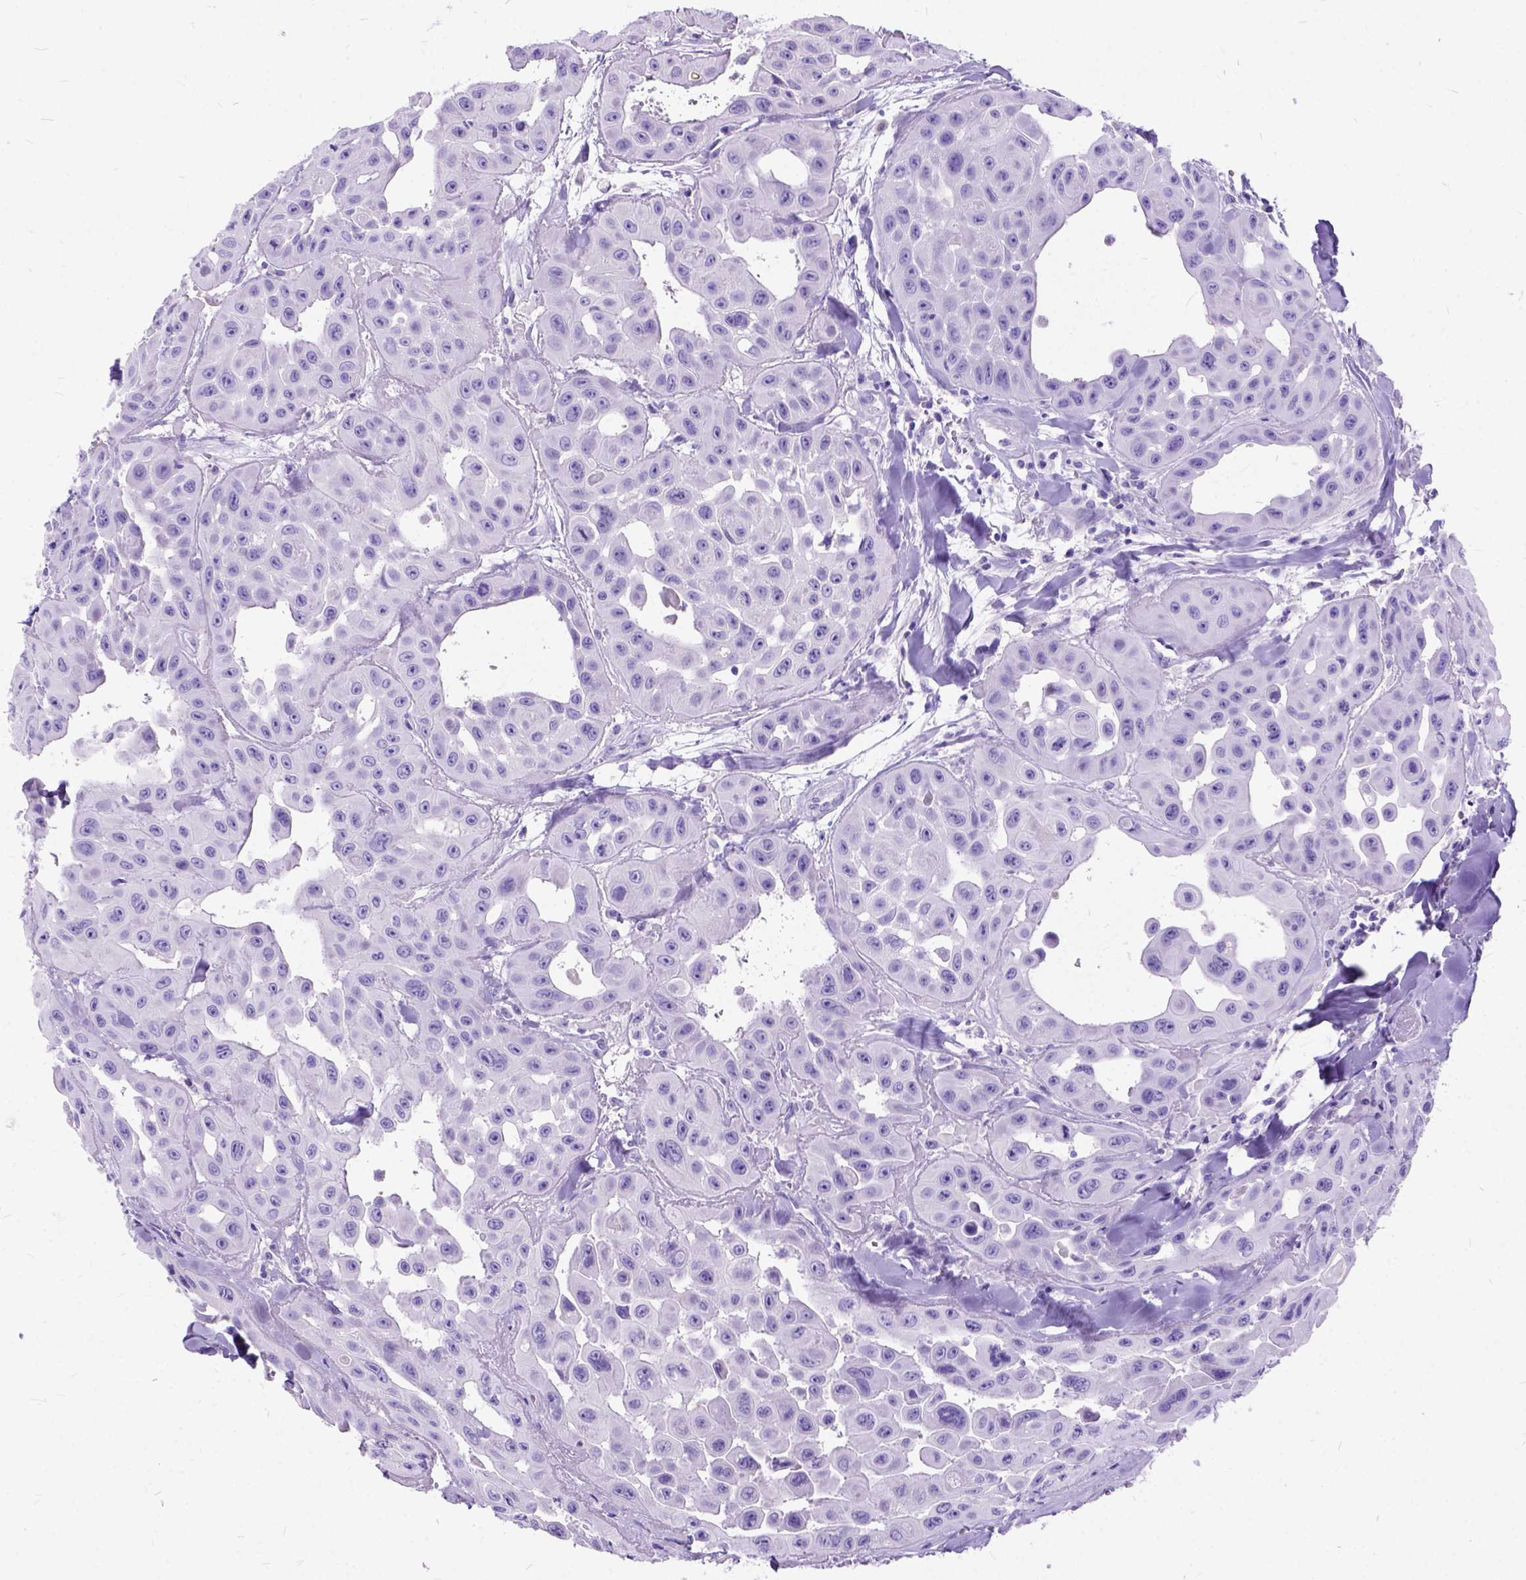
{"staining": {"intensity": "negative", "quantity": "none", "location": "none"}, "tissue": "head and neck cancer", "cell_type": "Tumor cells", "image_type": "cancer", "snomed": [{"axis": "morphology", "description": "Adenocarcinoma, NOS"}, {"axis": "topography", "description": "Head-Neck"}], "caption": "A micrograph of human head and neck cancer (adenocarcinoma) is negative for staining in tumor cells.", "gene": "C1QTNF3", "patient": {"sex": "male", "age": 73}}